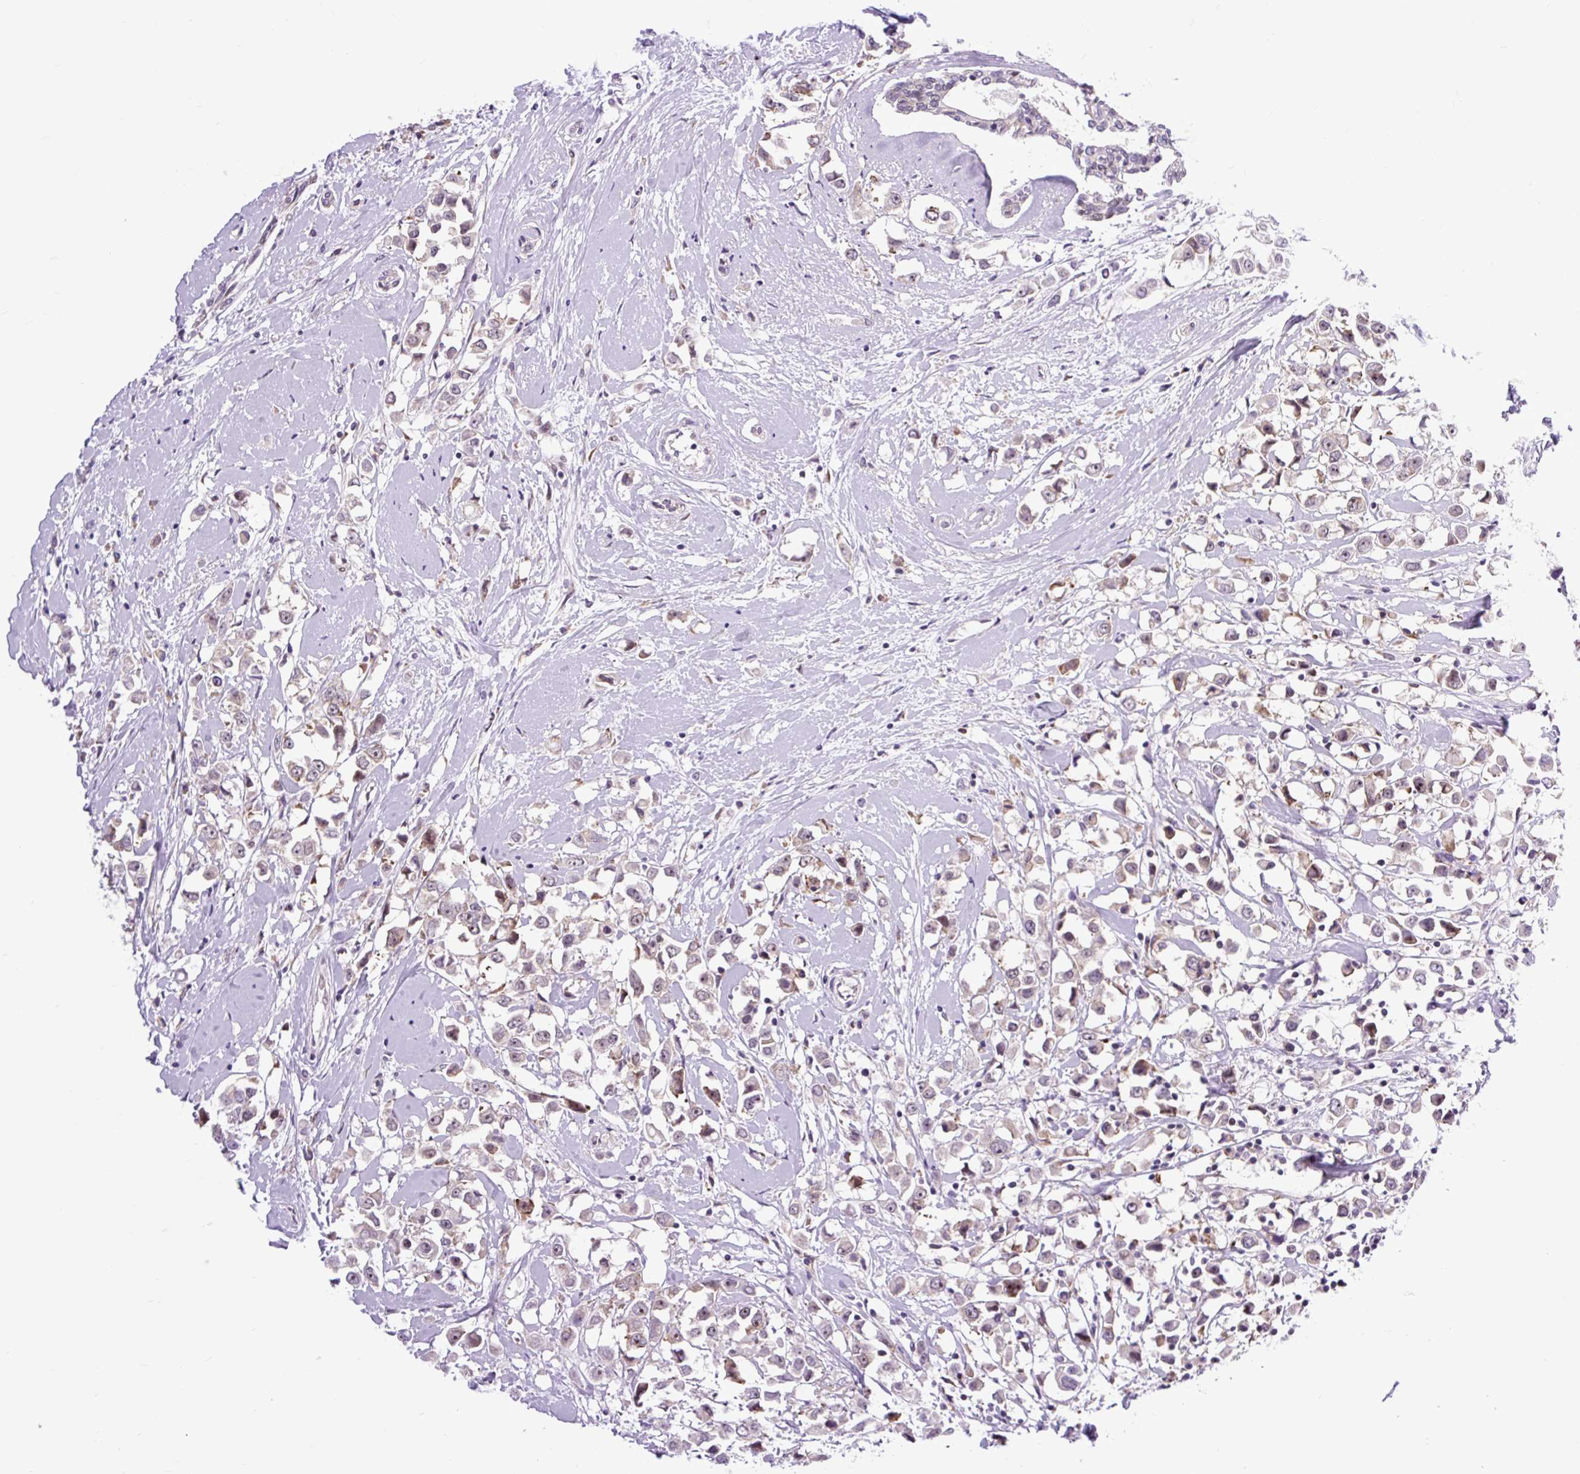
{"staining": {"intensity": "weak", "quantity": "25%-75%", "location": "cytoplasmic/membranous"}, "tissue": "breast cancer", "cell_type": "Tumor cells", "image_type": "cancer", "snomed": [{"axis": "morphology", "description": "Duct carcinoma"}, {"axis": "topography", "description": "Breast"}], "caption": "Breast invasive ductal carcinoma stained for a protein shows weak cytoplasmic/membranous positivity in tumor cells.", "gene": "CLK2", "patient": {"sex": "female", "age": 61}}